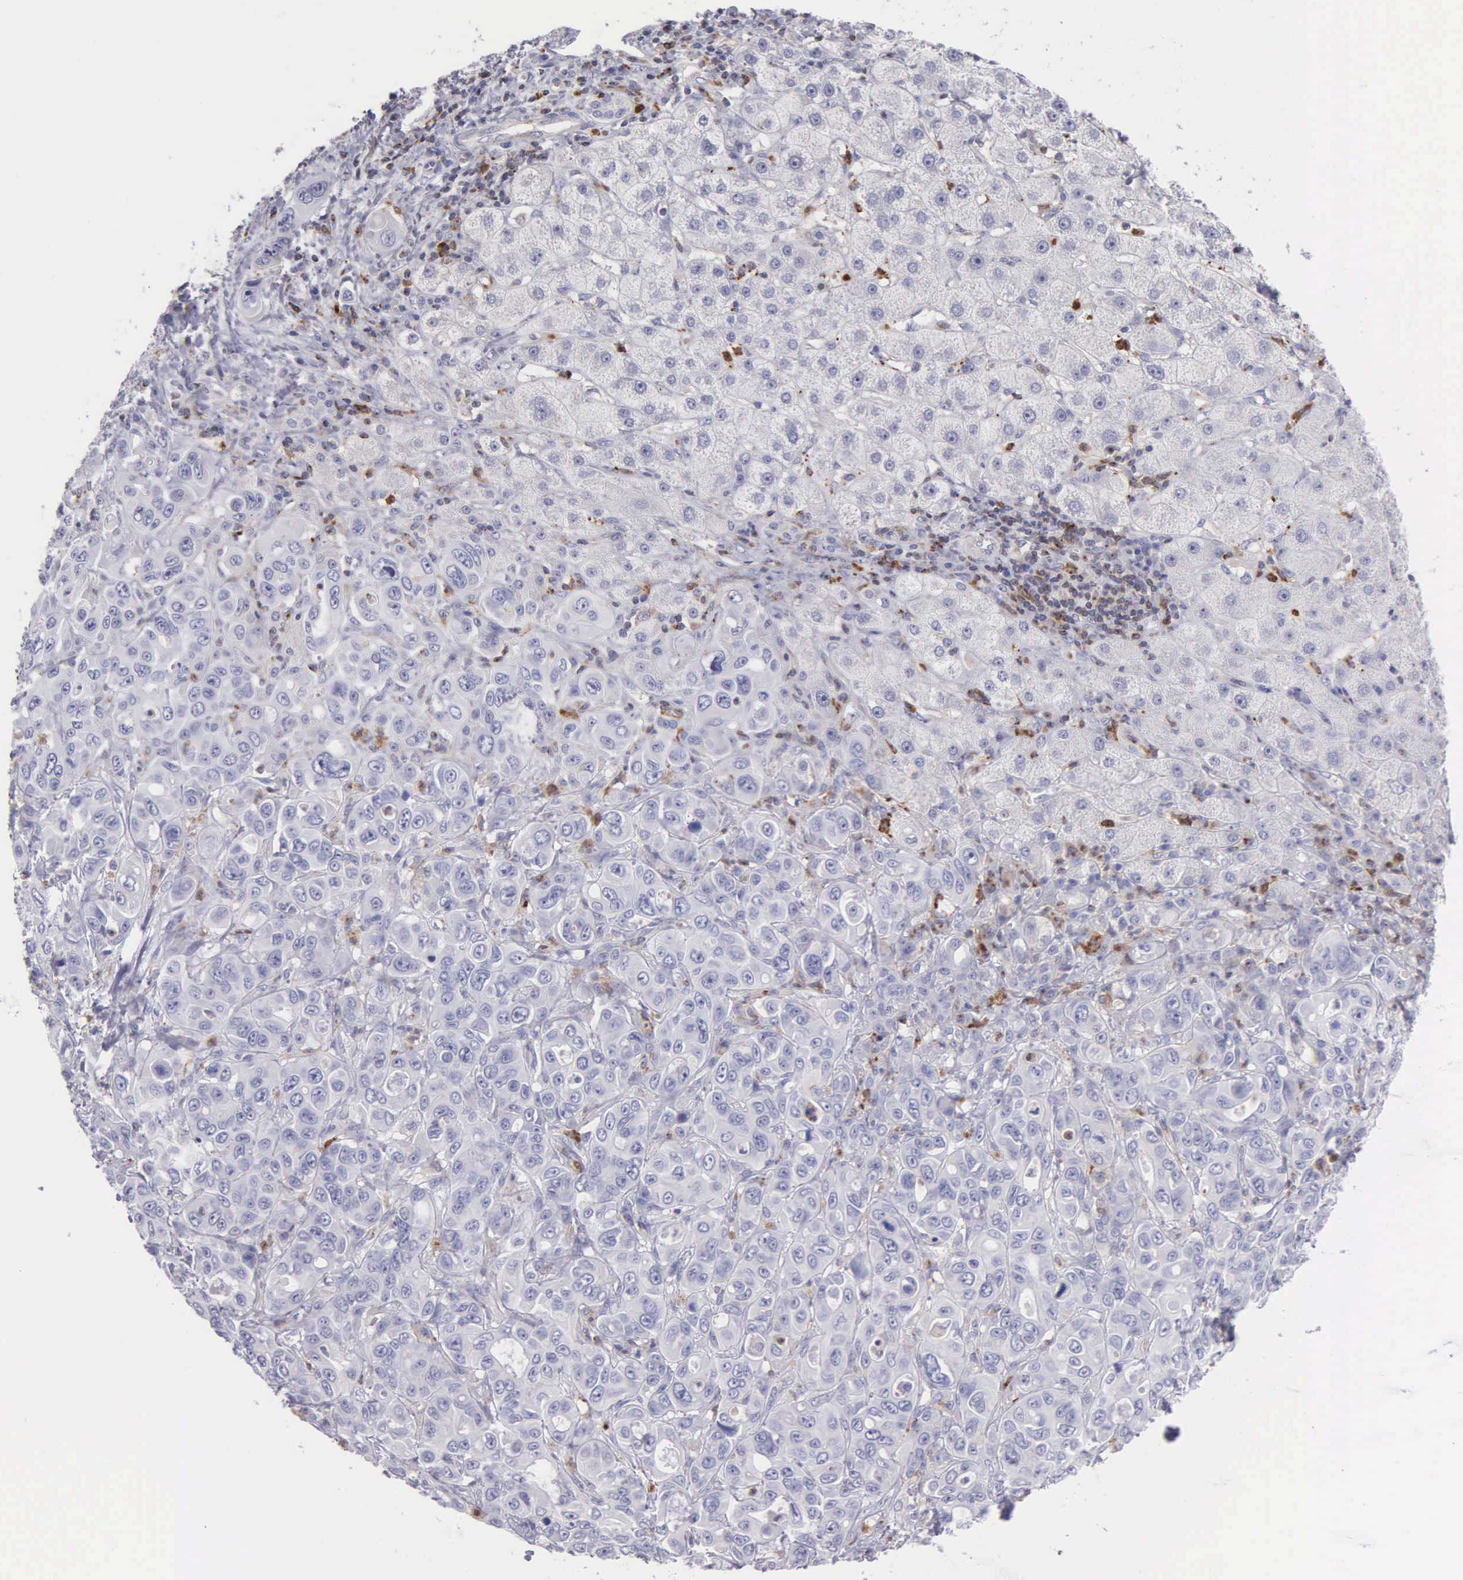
{"staining": {"intensity": "negative", "quantity": "none", "location": "none"}, "tissue": "liver cancer", "cell_type": "Tumor cells", "image_type": "cancer", "snomed": [{"axis": "morphology", "description": "Cholangiocarcinoma"}, {"axis": "topography", "description": "Liver"}], "caption": "Immunohistochemistry (IHC) photomicrograph of neoplastic tissue: liver cancer (cholangiocarcinoma) stained with DAB exhibits no significant protein expression in tumor cells.", "gene": "SRGN", "patient": {"sex": "female", "age": 79}}